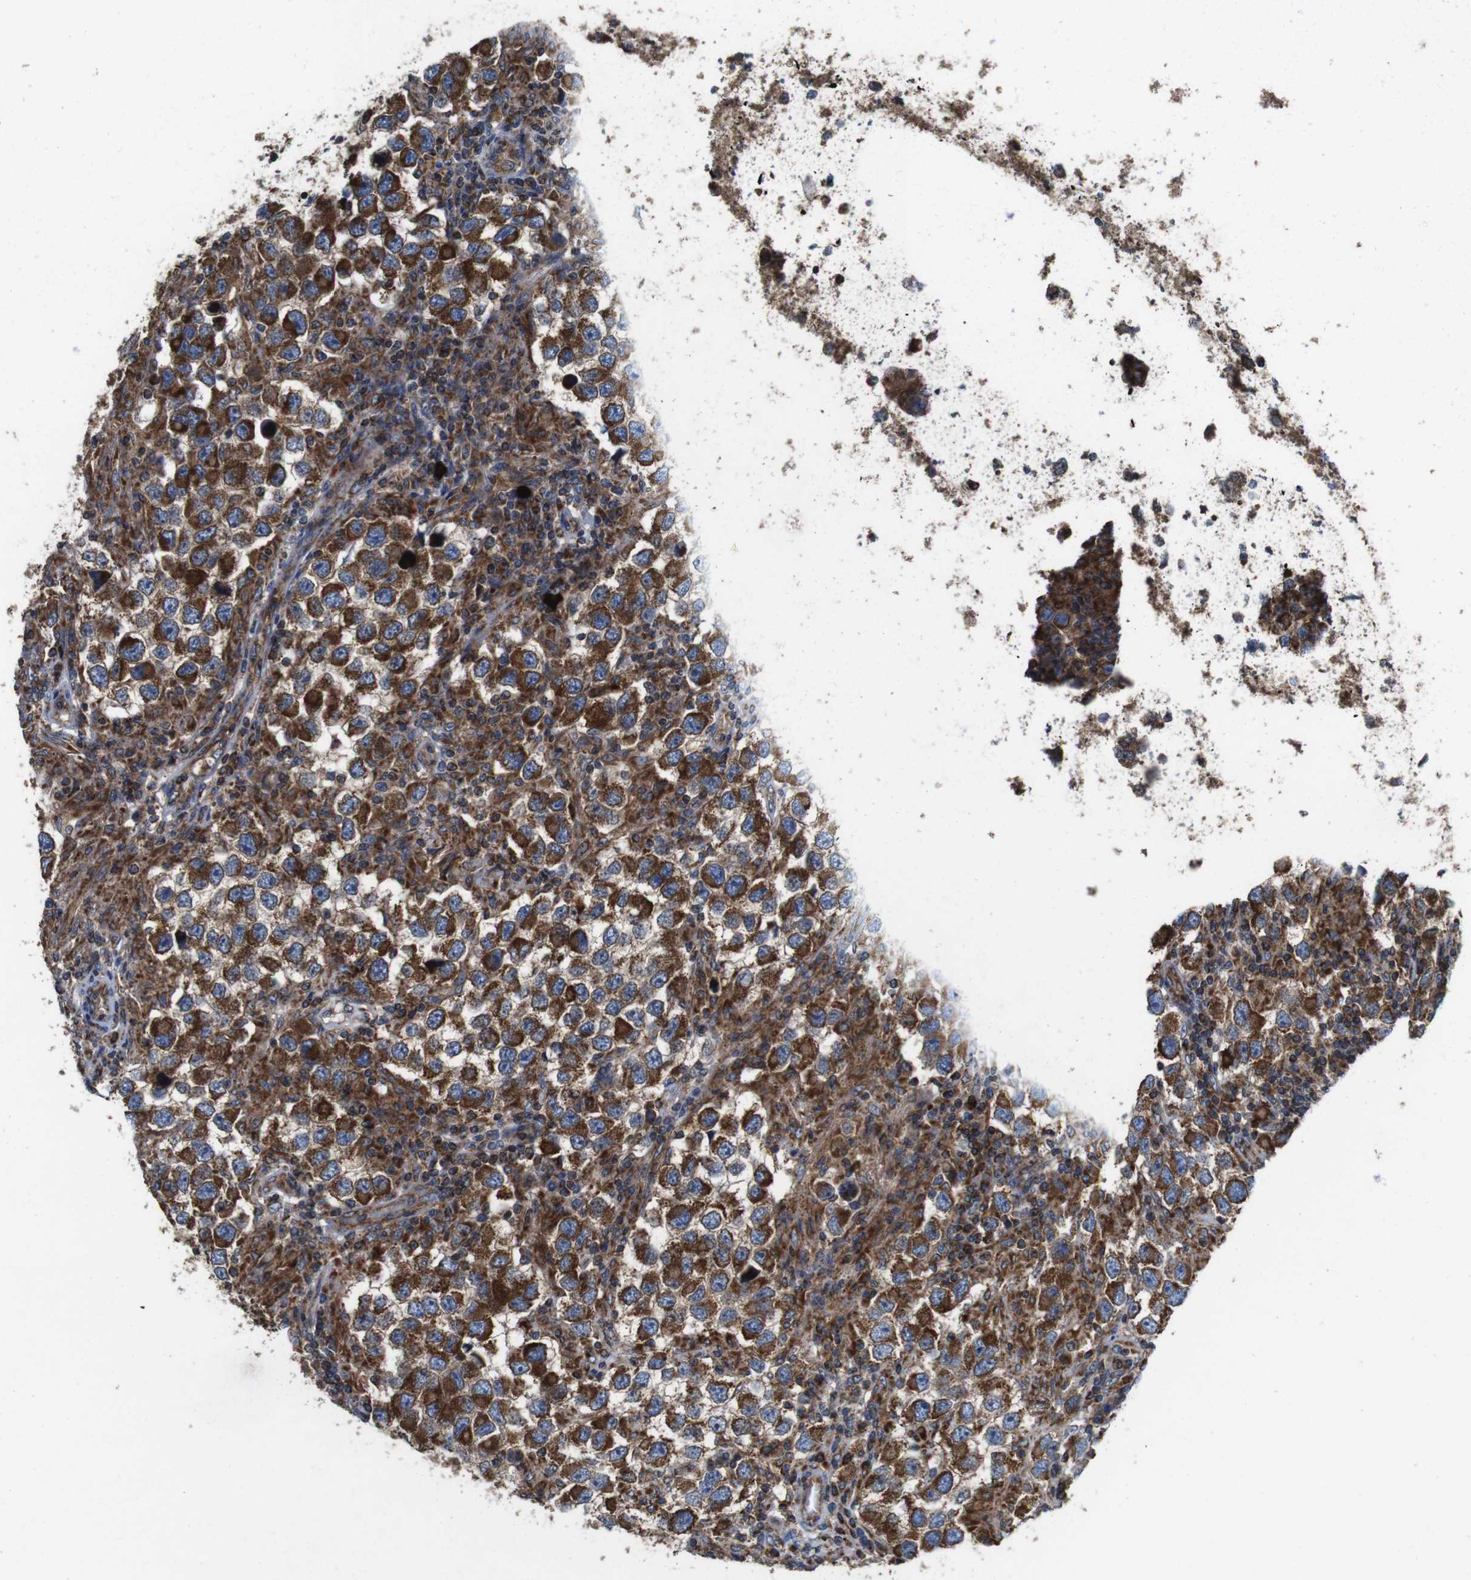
{"staining": {"intensity": "moderate", "quantity": ">75%", "location": "cytoplasmic/membranous"}, "tissue": "testis cancer", "cell_type": "Tumor cells", "image_type": "cancer", "snomed": [{"axis": "morphology", "description": "Carcinoma, Embryonal, NOS"}, {"axis": "topography", "description": "Testis"}], "caption": "Protein staining of testis embryonal carcinoma tissue reveals moderate cytoplasmic/membranous expression in about >75% of tumor cells.", "gene": "HK1", "patient": {"sex": "male", "age": 21}}